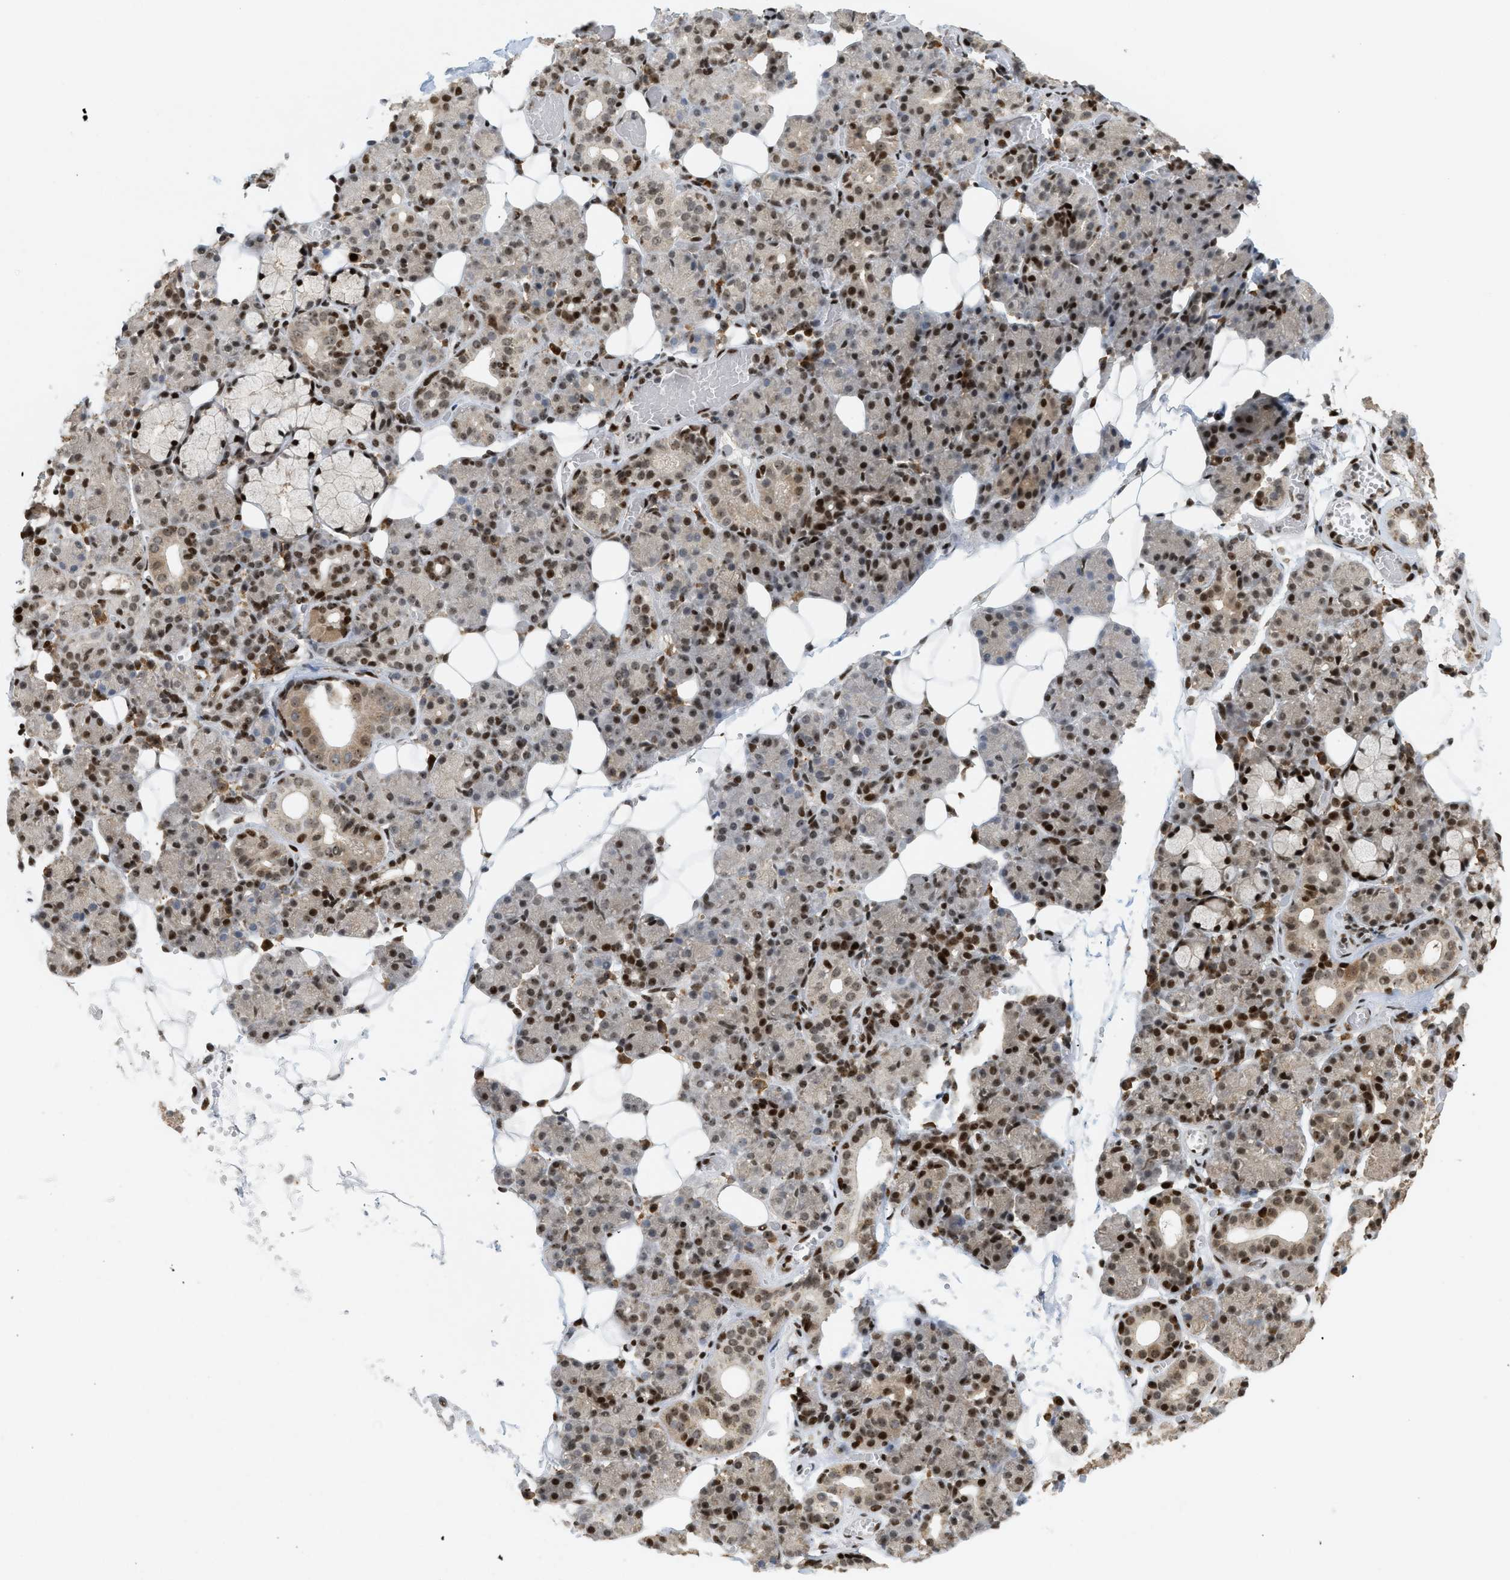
{"staining": {"intensity": "strong", "quantity": "25%-75%", "location": "nuclear"}, "tissue": "salivary gland", "cell_type": "Glandular cells", "image_type": "normal", "snomed": [{"axis": "morphology", "description": "Normal tissue, NOS"}, {"axis": "topography", "description": "Salivary gland"}], "caption": "Immunohistochemistry (IHC) (DAB (3,3'-diaminobenzidine)) staining of normal human salivary gland demonstrates strong nuclear protein staining in approximately 25%-75% of glandular cells.", "gene": "ZNF22", "patient": {"sex": "male", "age": 63}}